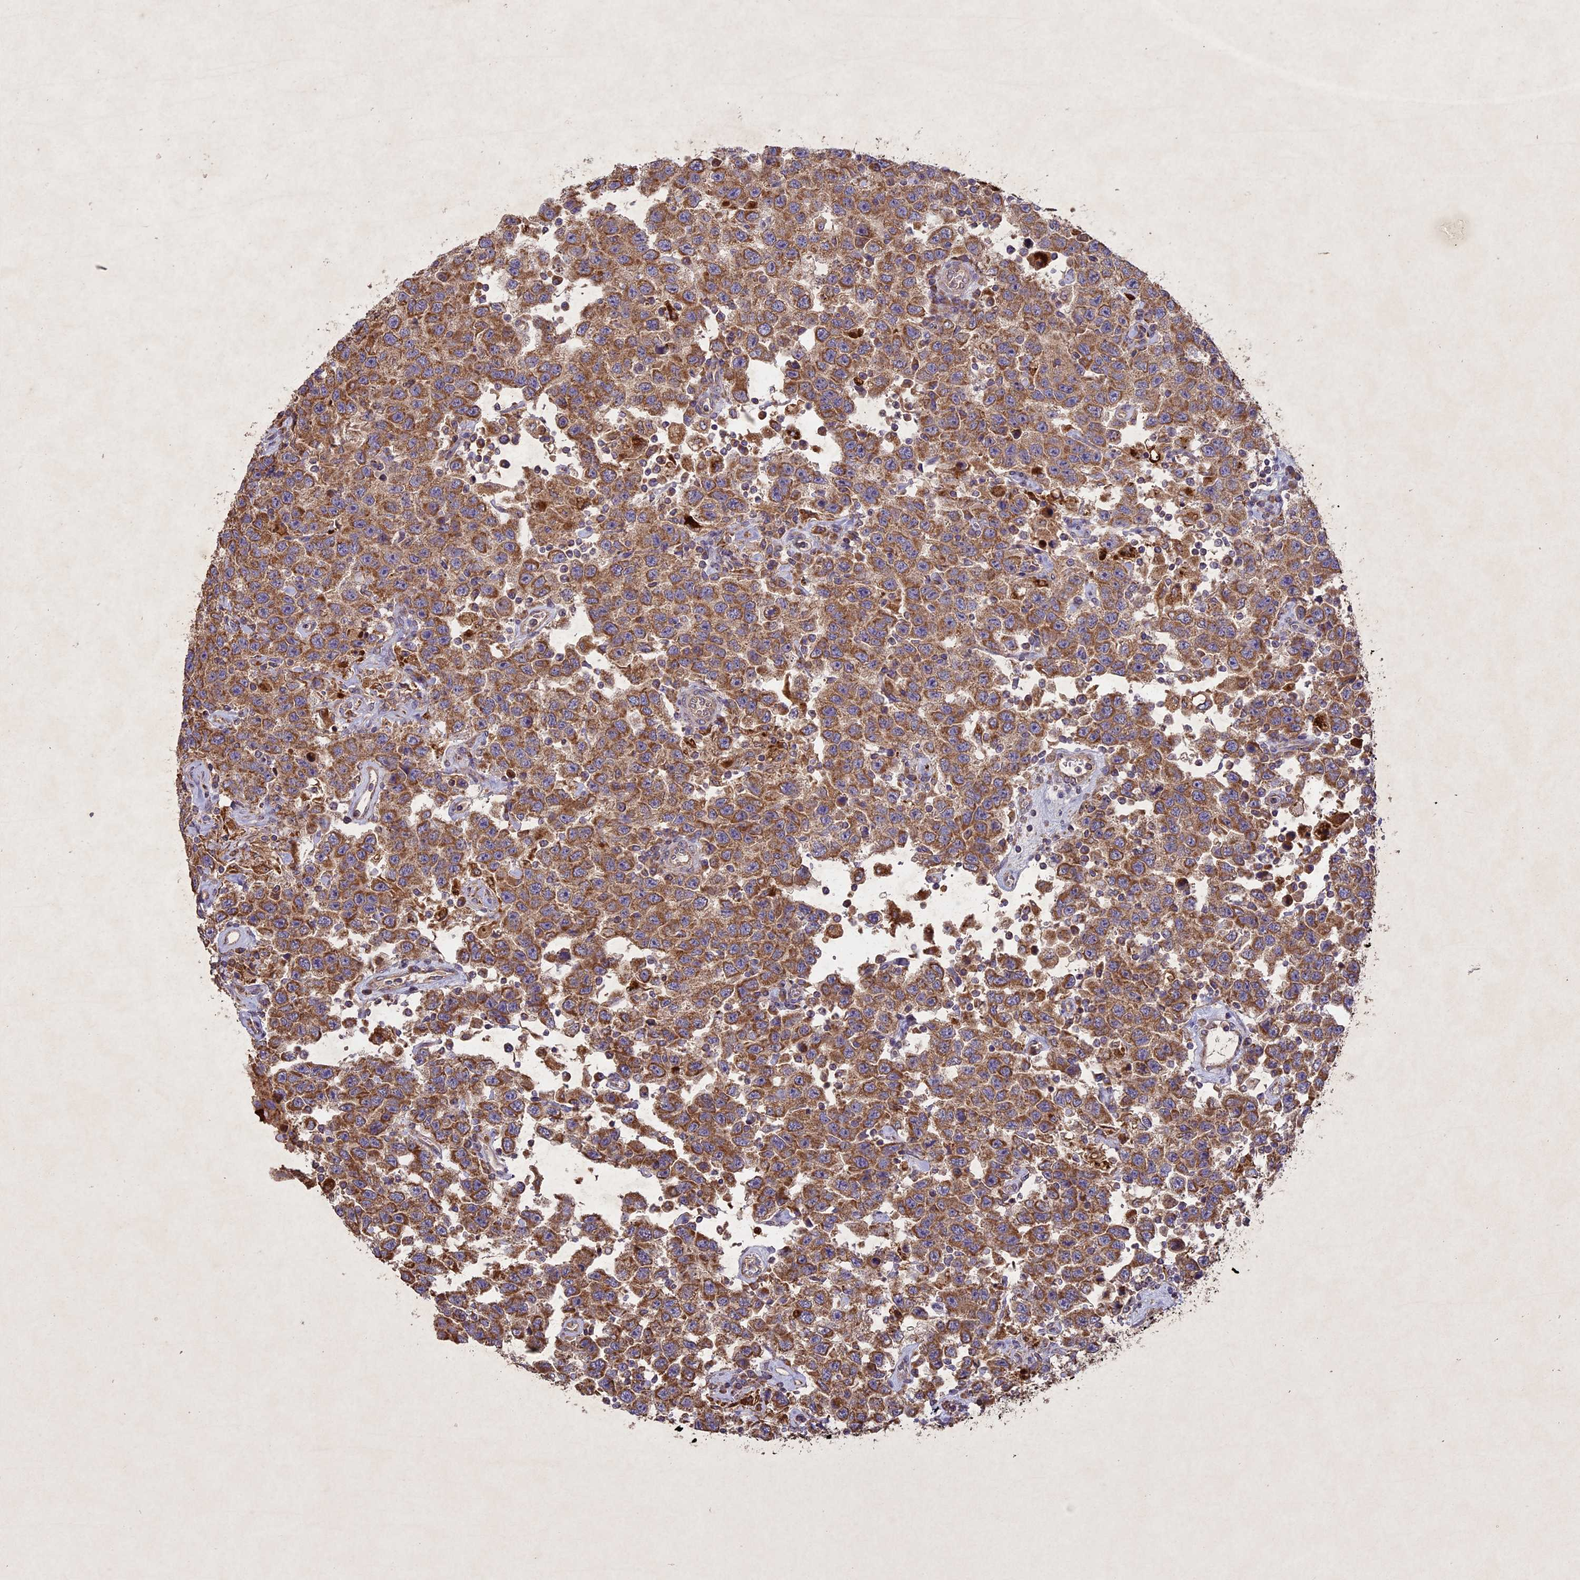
{"staining": {"intensity": "moderate", "quantity": ">75%", "location": "cytoplasmic/membranous"}, "tissue": "testis cancer", "cell_type": "Tumor cells", "image_type": "cancer", "snomed": [{"axis": "morphology", "description": "Seminoma, NOS"}, {"axis": "topography", "description": "Testis"}], "caption": "IHC of seminoma (testis) reveals medium levels of moderate cytoplasmic/membranous expression in about >75% of tumor cells.", "gene": "CIAO2B", "patient": {"sex": "male", "age": 41}}